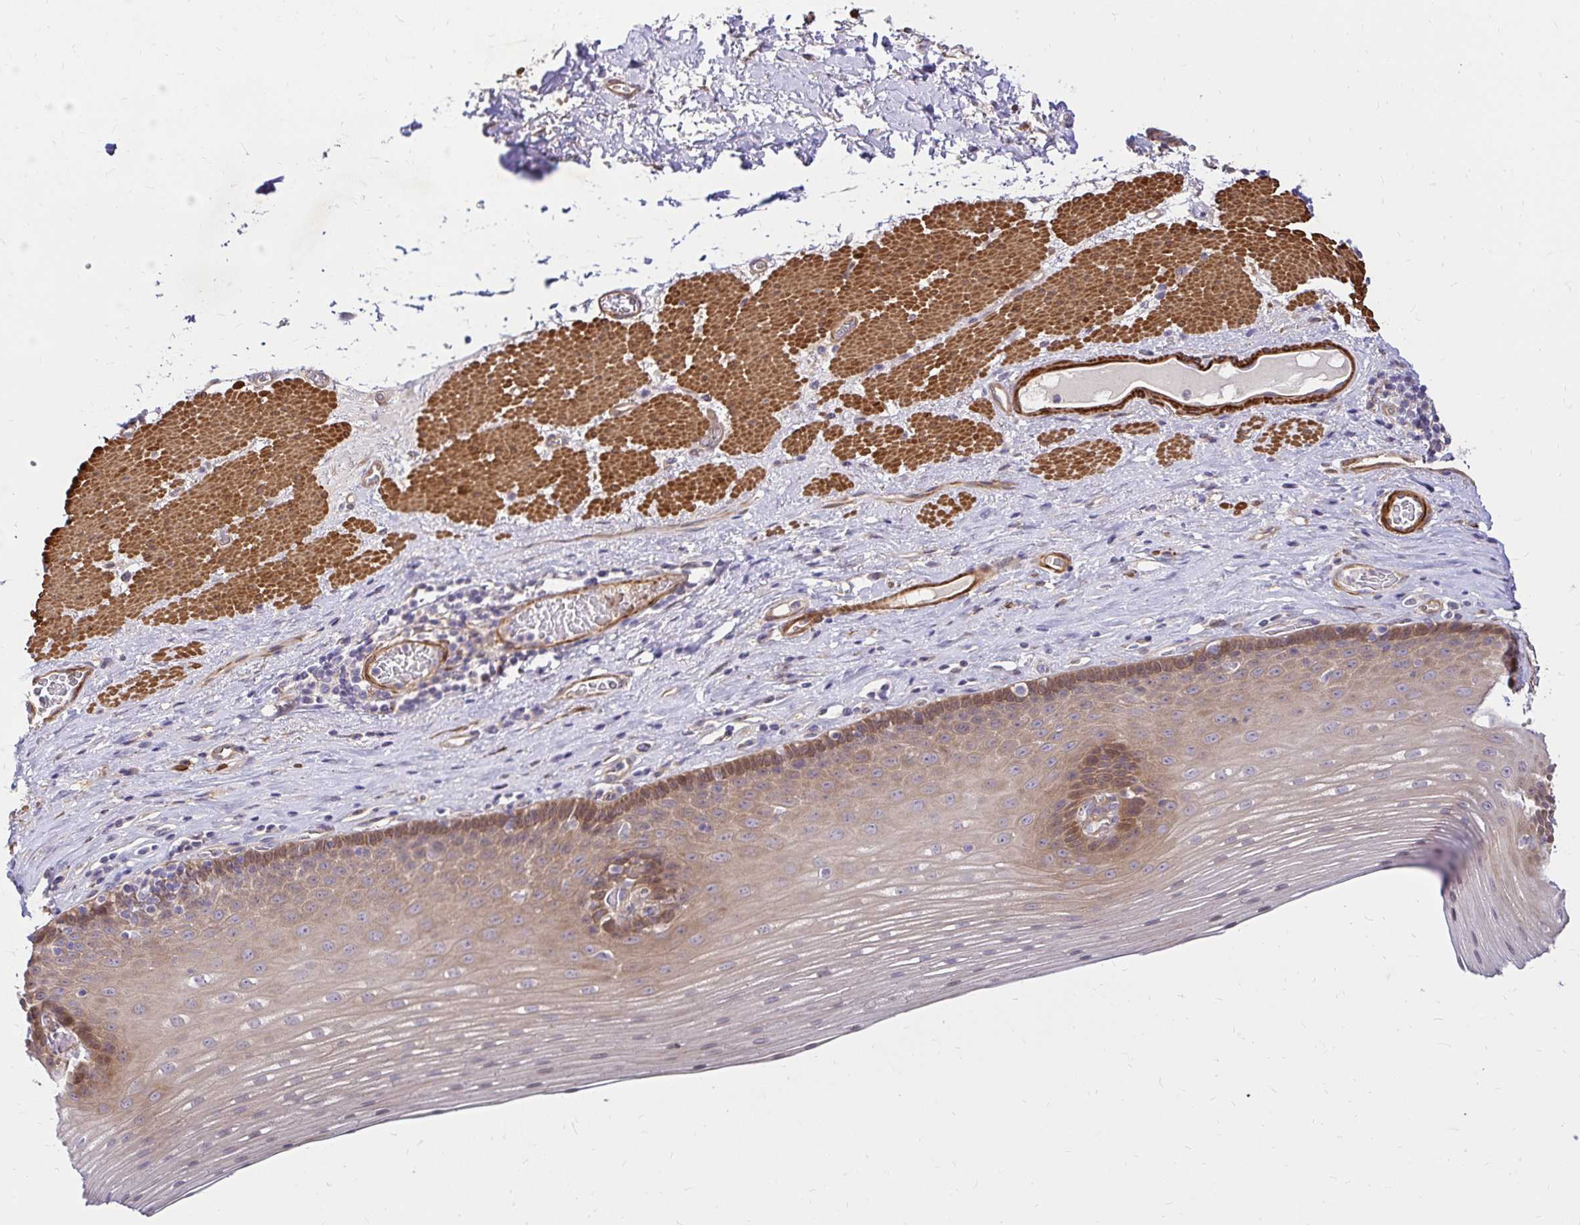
{"staining": {"intensity": "moderate", "quantity": "<25%", "location": "cytoplasmic/membranous,nuclear"}, "tissue": "esophagus", "cell_type": "Squamous epithelial cells", "image_type": "normal", "snomed": [{"axis": "morphology", "description": "Normal tissue, NOS"}, {"axis": "topography", "description": "Esophagus"}], "caption": "DAB immunohistochemical staining of benign human esophagus shows moderate cytoplasmic/membranous,nuclear protein staining in about <25% of squamous epithelial cells. (DAB IHC with brightfield microscopy, high magnification).", "gene": "YAP1", "patient": {"sex": "male", "age": 62}}